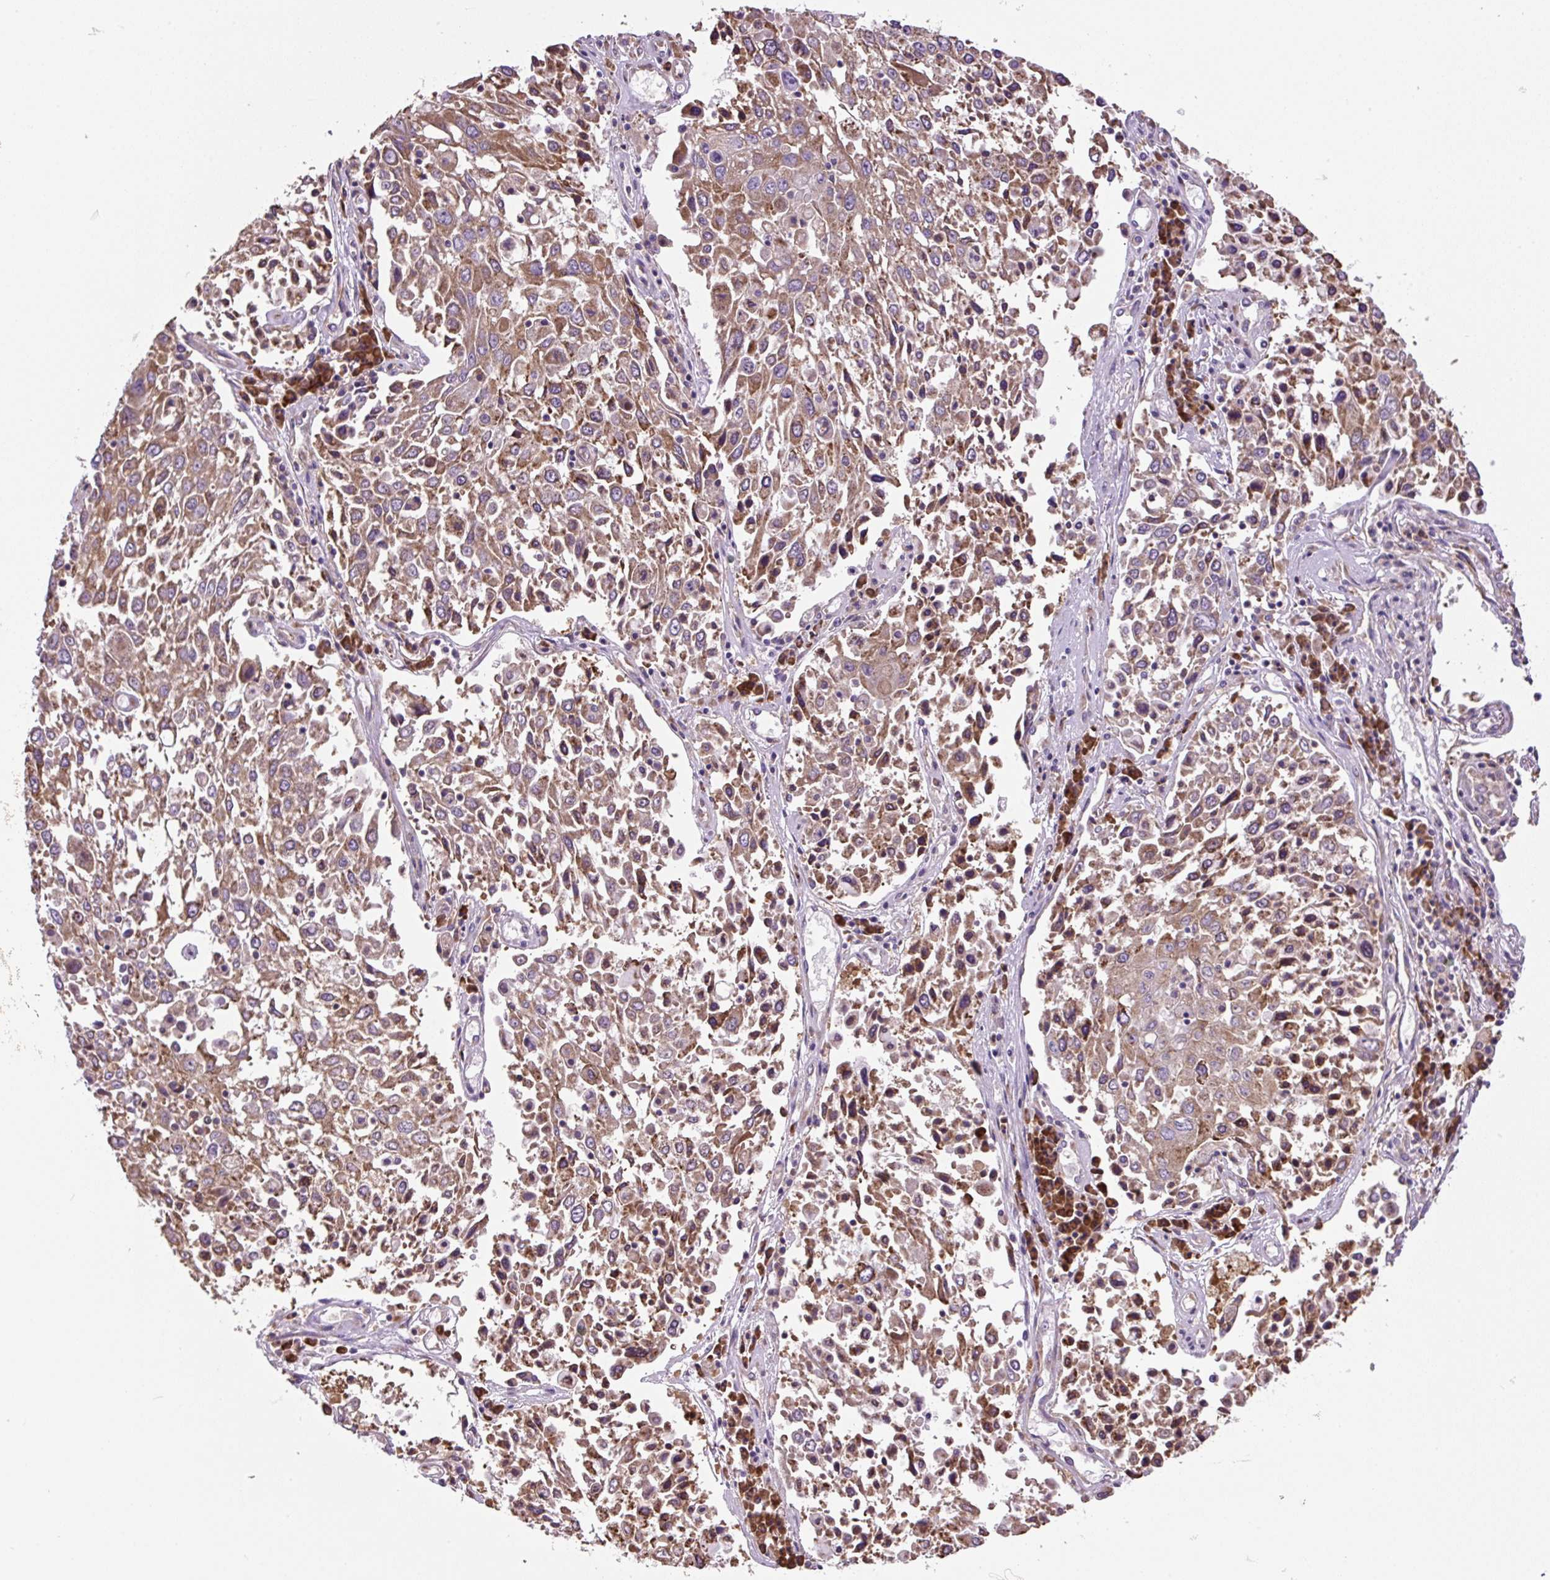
{"staining": {"intensity": "moderate", "quantity": ">75%", "location": "cytoplasmic/membranous"}, "tissue": "lung cancer", "cell_type": "Tumor cells", "image_type": "cancer", "snomed": [{"axis": "morphology", "description": "Squamous cell carcinoma, NOS"}, {"axis": "topography", "description": "Lung"}], "caption": "Human squamous cell carcinoma (lung) stained for a protein (brown) demonstrates moderate cytoplasmic/membranous positive positivity in about >75% of tumor cells.", "gene": "RPS23", "patient": {"sex": "male", "age": 65}}